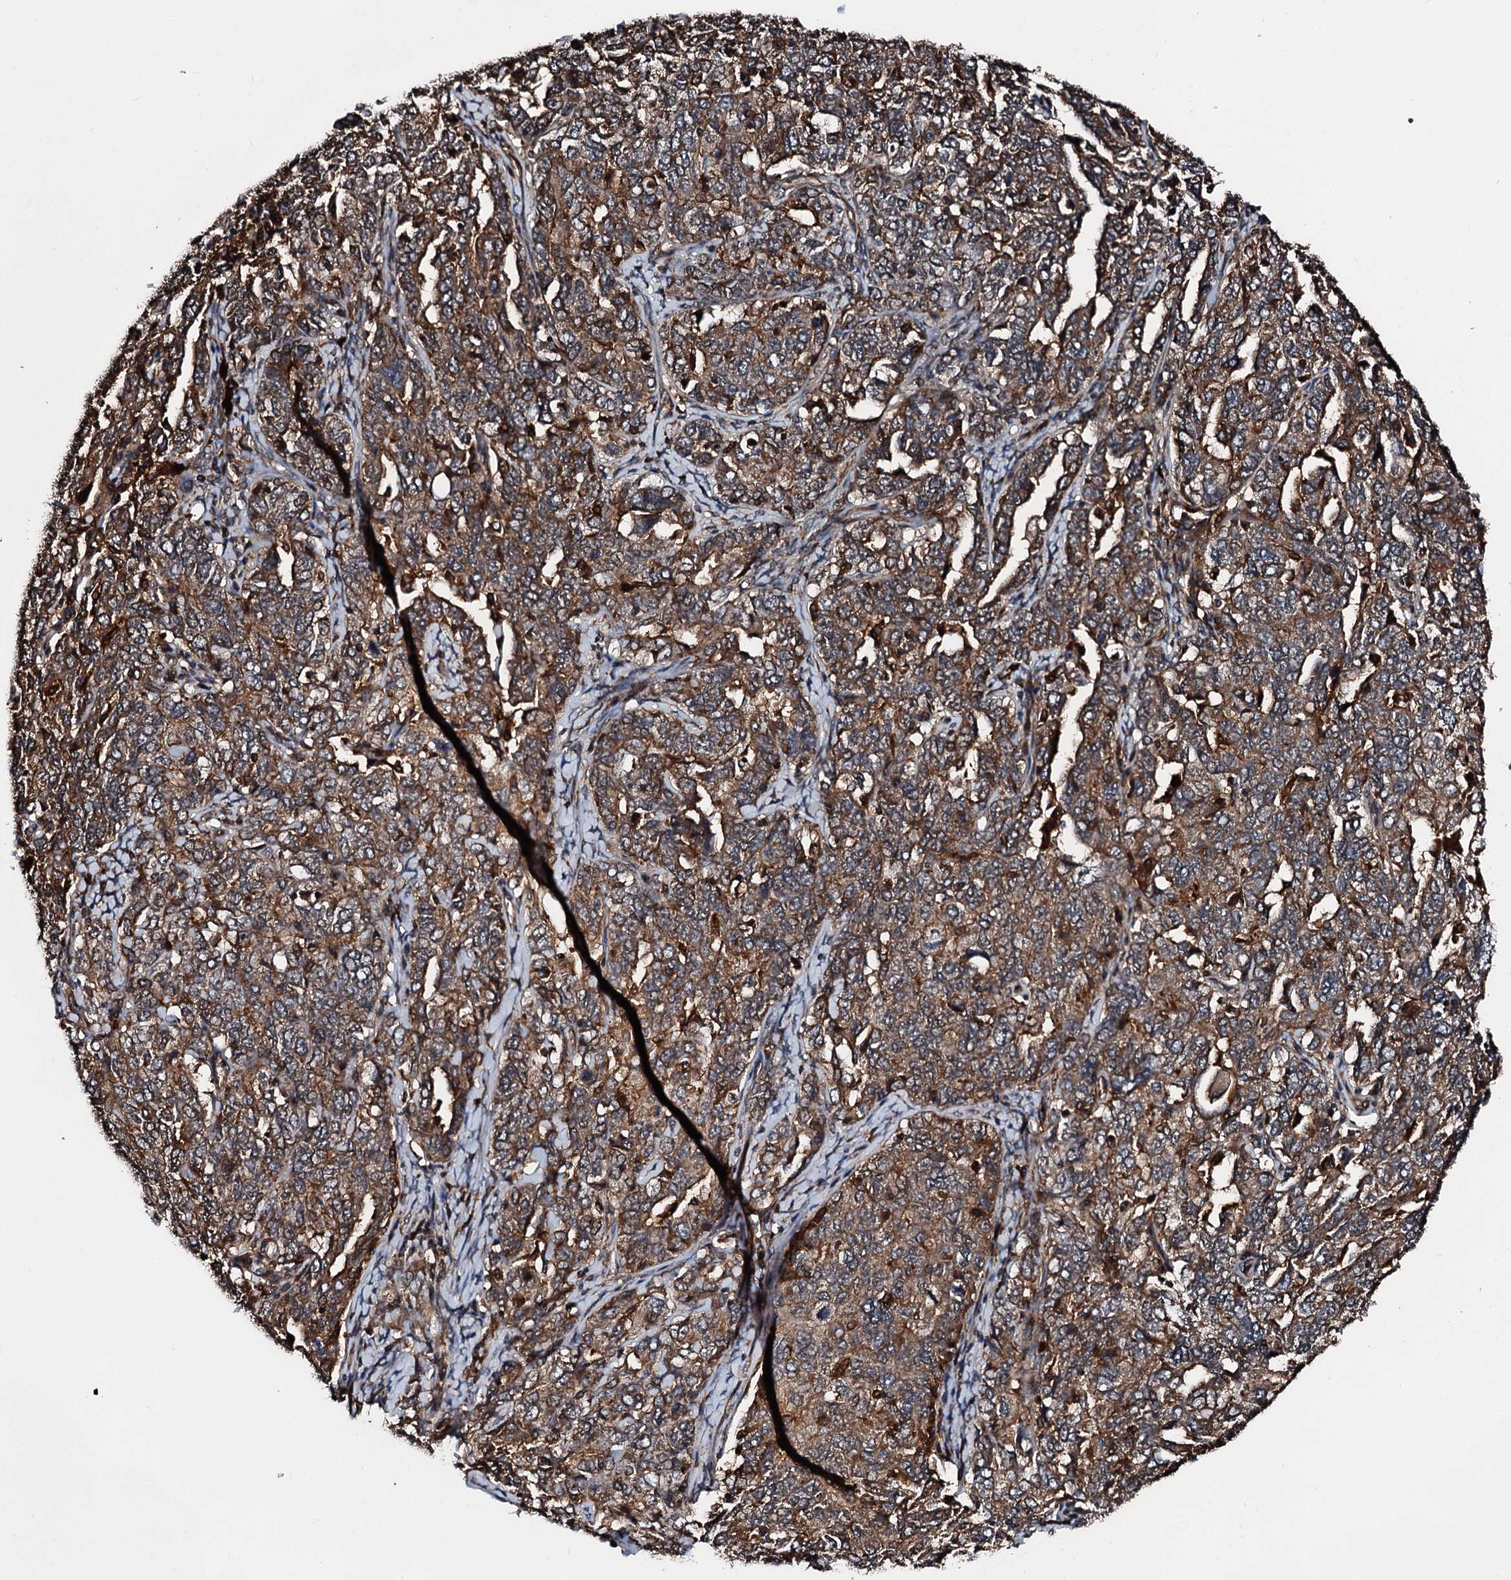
{"staining": {"intensity": "moderate", "quantity": ">75%", "location": "cytoplasmic/membranous"}, "tissue": "ovarian cancer", "cell_type": "Tumor cells", "image_type": "cancer", "snomed": [{"axis": "morphology", "description": "Carcinoma, endometroid"}, {"axis": "topography", "description": "Ovary"}], "caption": "Ovarian cancer stained with a brown dye demonstrates moderate cytoplasmic/membranous positive staining in approximately >75% of tumor cells.", "gene": "FGD4", "patient": {"sex": "female", "age": 62}}